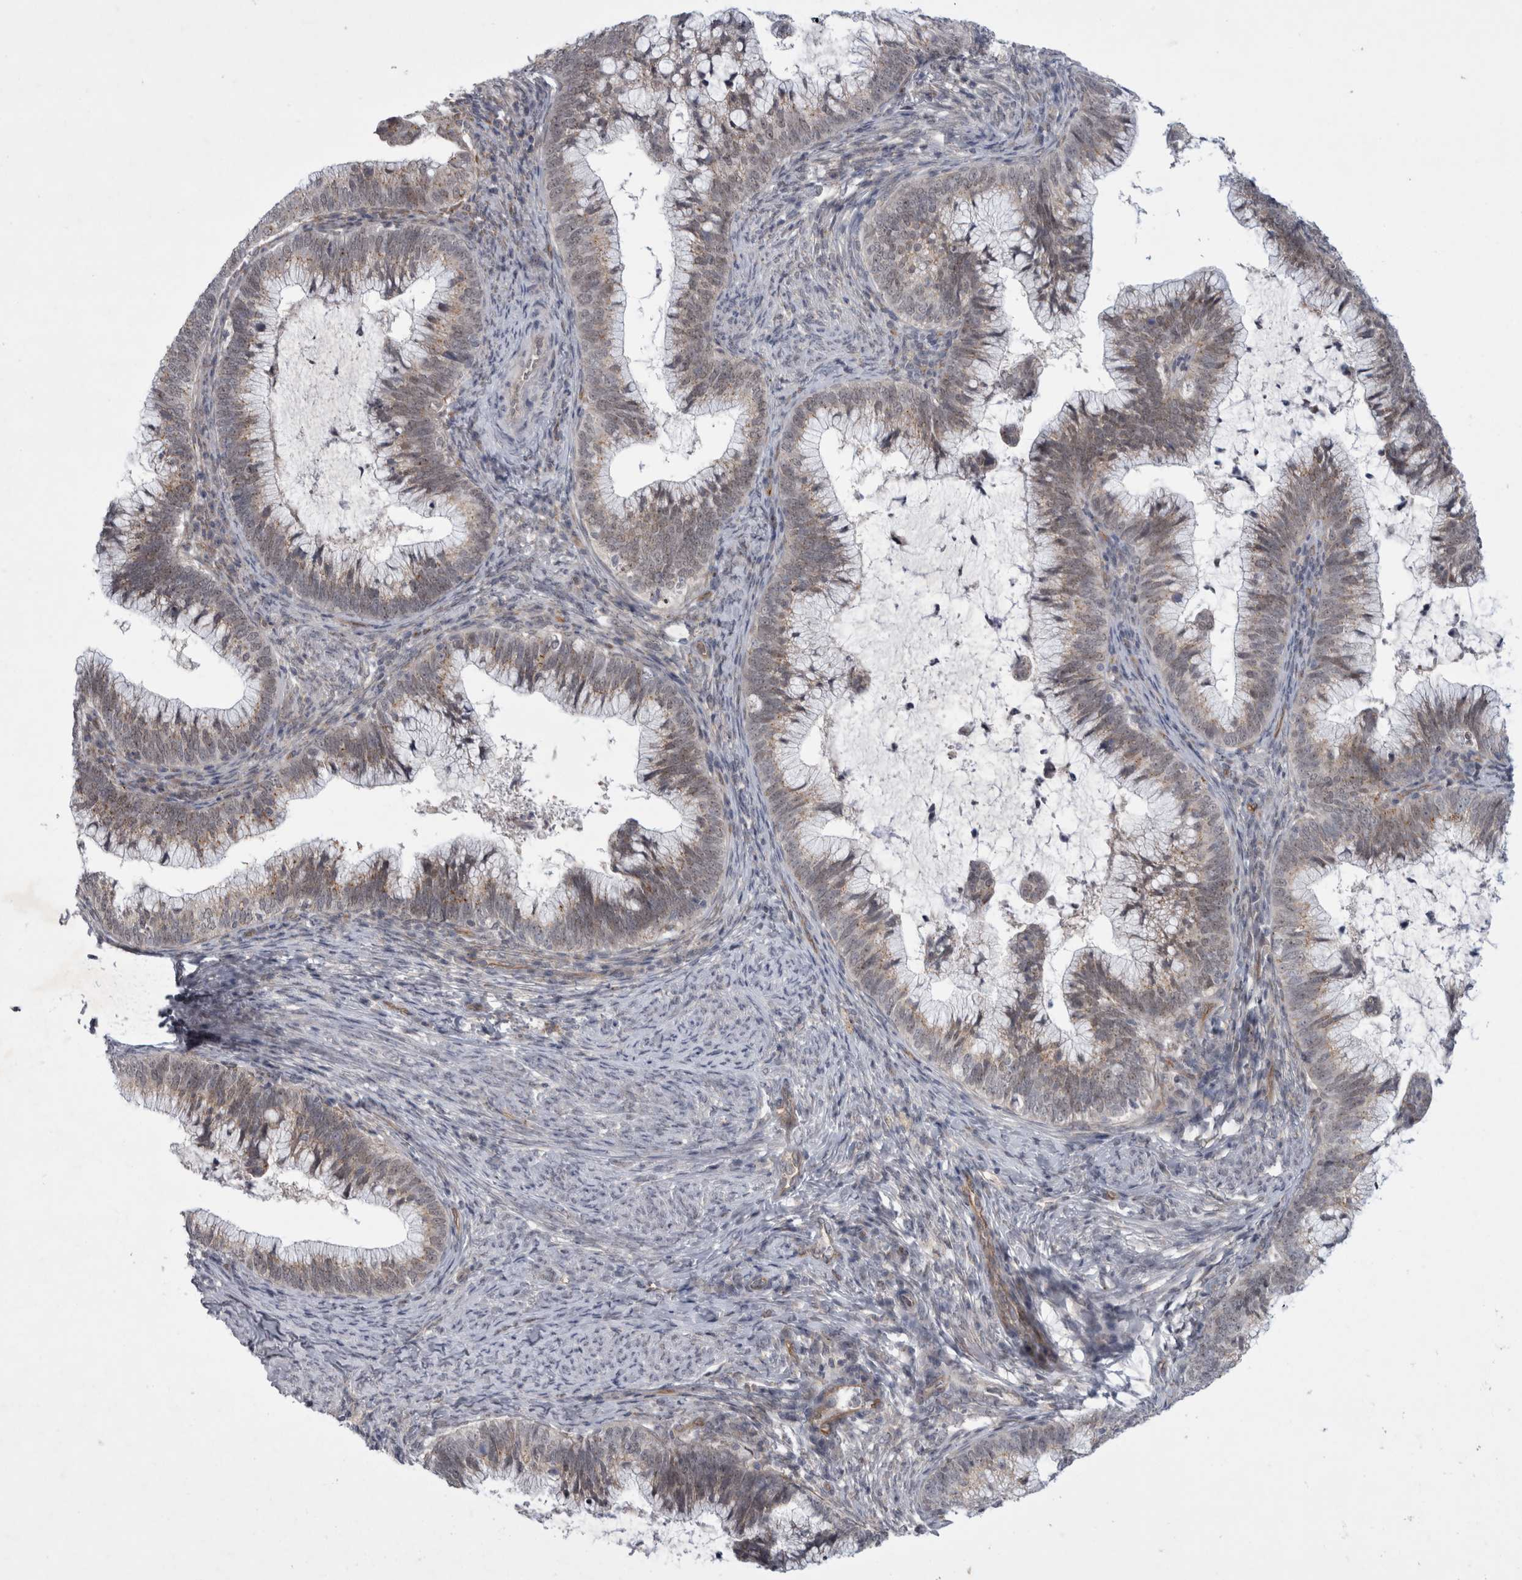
{"staining": {"intensity": "weak", "quantity": ">75%", "location": "cytoplasmic/membranous"}, "tissue": "cervical cancer", "cell_type": "Tumor cells", "image_type": "cancer", "snomed": [{"axis": "morphology", "description": "Adenocarcinoma, NOS"}, {"axis": "topography", "description": "Cervix"}], "caption": "Cervical cancer (adenocarcinoma) stained with DAB immunohistochemistry (IHC) reveals low levels of weak cytoplasmic/membranous staining in approximately >75% of tumor cells.", "gene": "PARP11", "patient": {"sex": "female", "age": 36}}